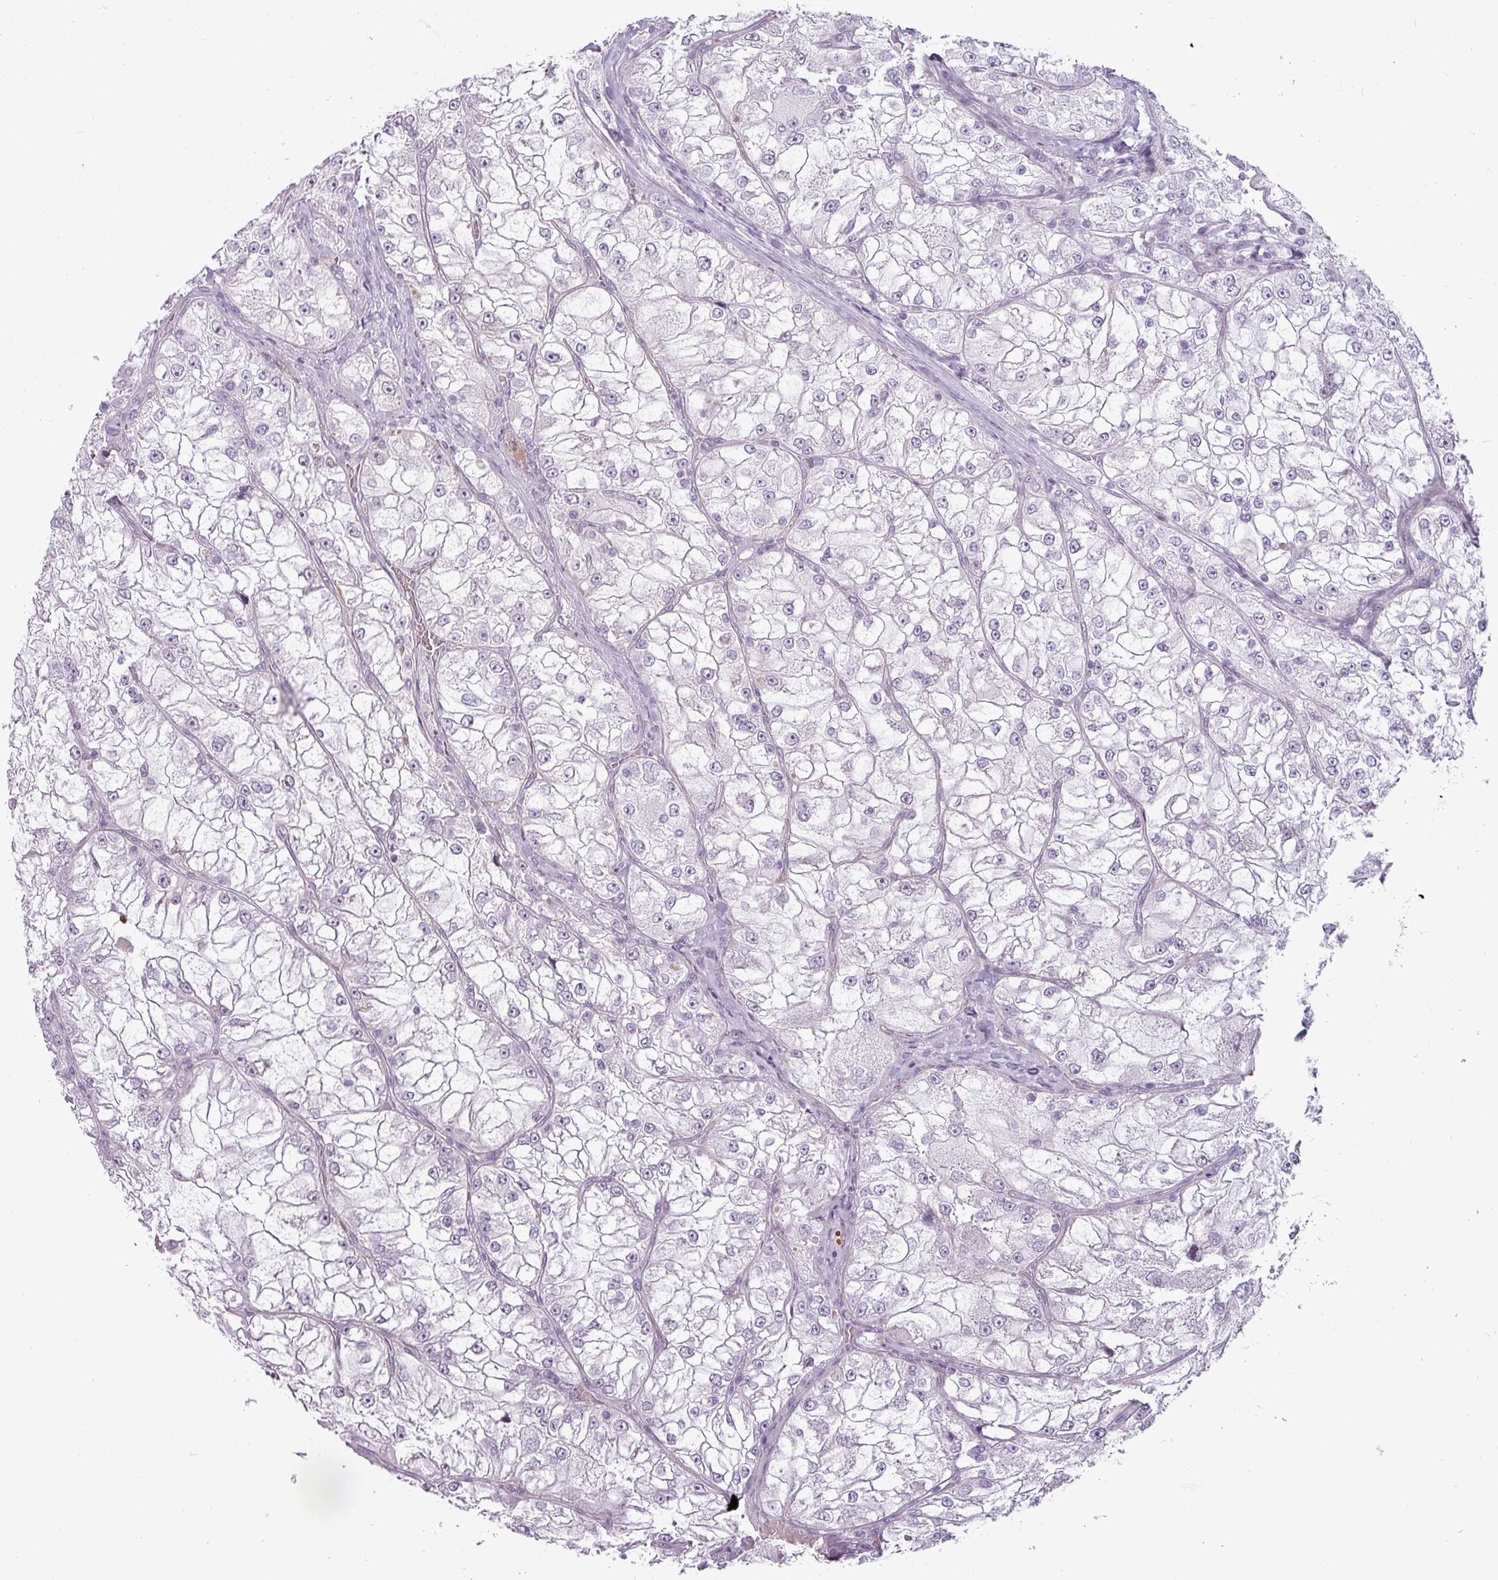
{"staining": {"intensity": "negative", "quantity": "none", "location": "none"}, "tissue": "renal cancer", "cell_type": "Tumor cells", "image_type": "cancer", "snomed": [{"axis": "morphology", "description": "Adenocarcinoma, NOS"}, {"axis": "topography", "description": "Kidney"}], "caption": "High magnification brightfield microscopy of renal adenocarcinoma stained with DAB (brown) and counterstained with hematoxylin (blue): tumor cells show no significant expression.", "gene": "CHRDL1", "patient": {"sex": "female", "age": 72}}